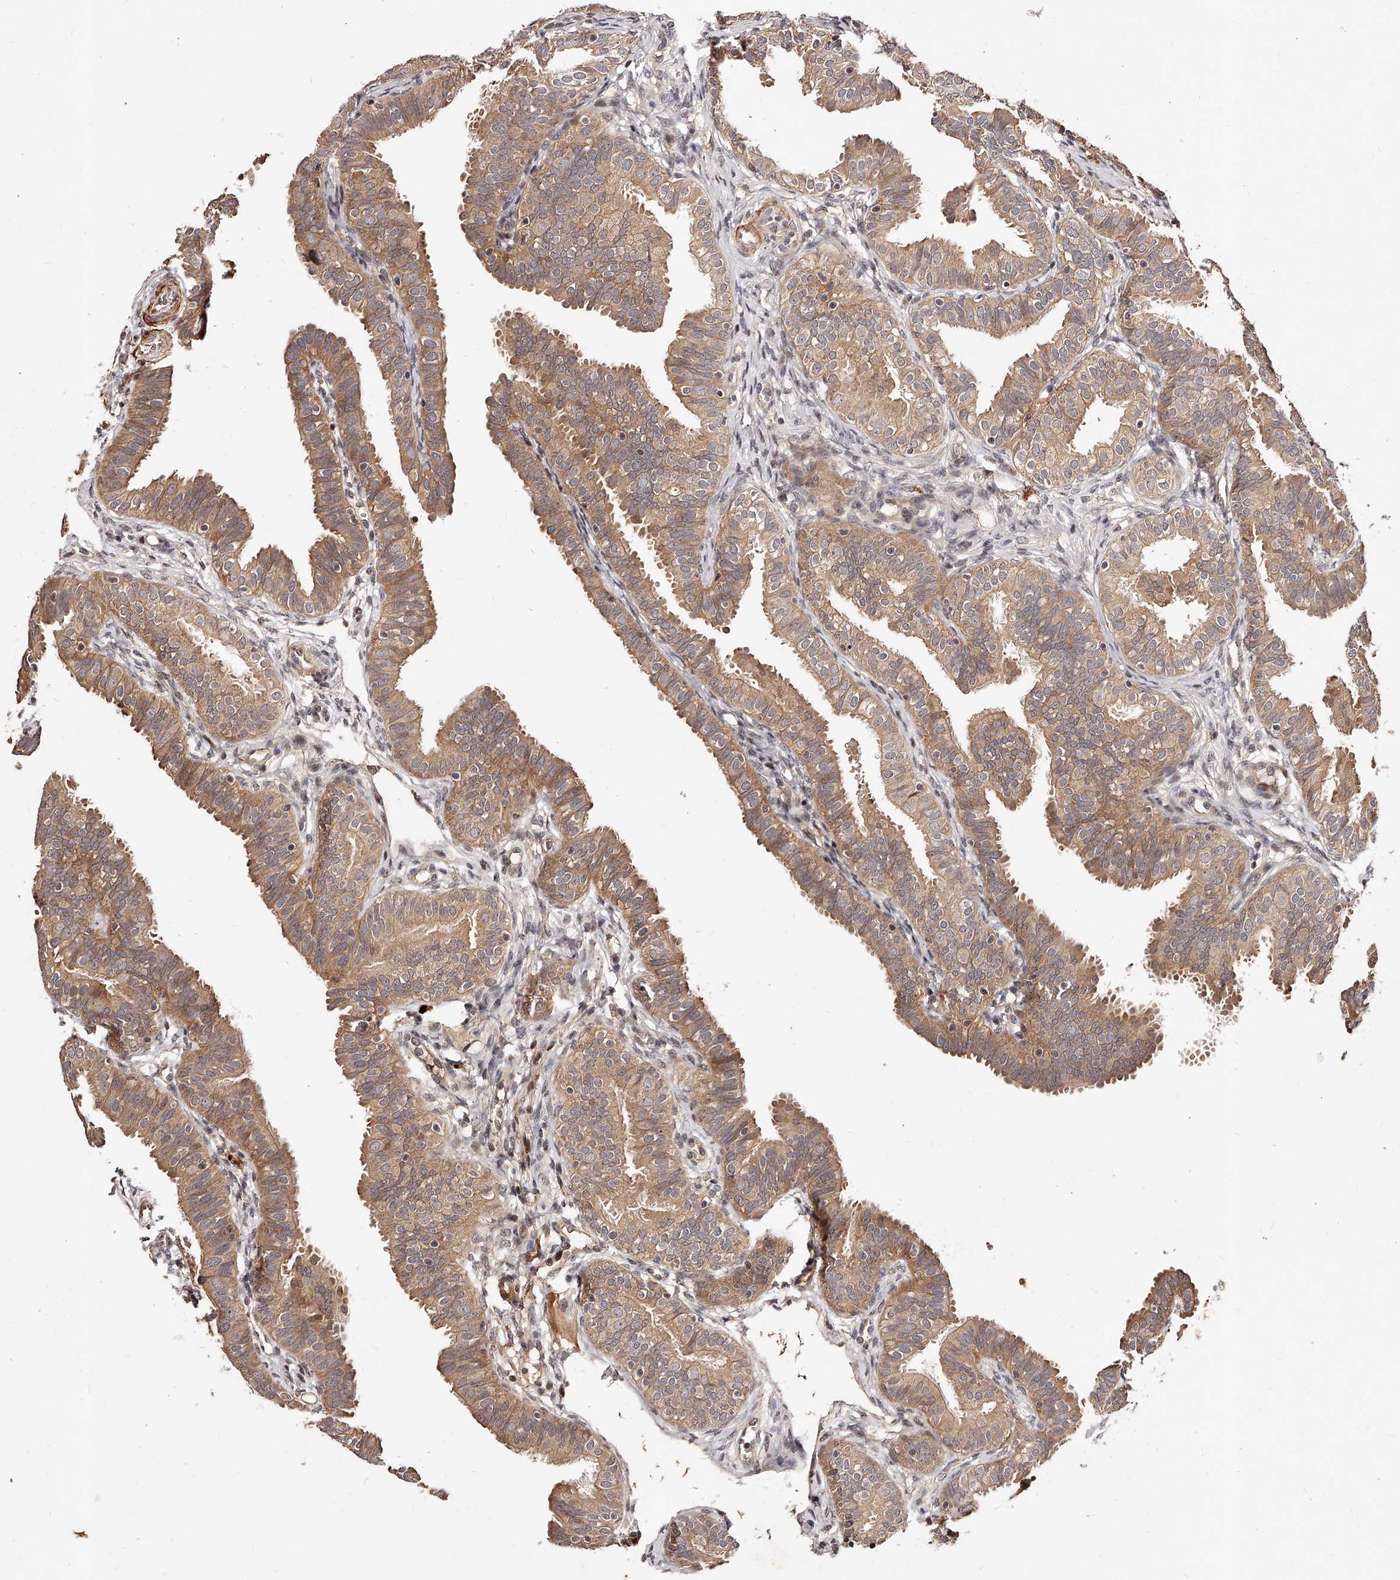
{"staining": {"intensity": "moderate", "quantity": ">75%", "location": "cytoplasmic/membranous"}, "tissue": "fallopian tube", "cell_type": "Glandular cells", "image_type": "normal", "snomed": [{"axis": "morphology", "description": "Normal tissue, NOS"}, {"axis": "topography", "description": "Fallopian tube"}], "caption": "About >75% of glandular cells in normal fallopian tube exhibit moderate cytoplasmic/membranous protein positivity as visualized by brown immunohistochemical staining.", "gene": "CUL7", "patient": {"sex": "female", "age": 35}}